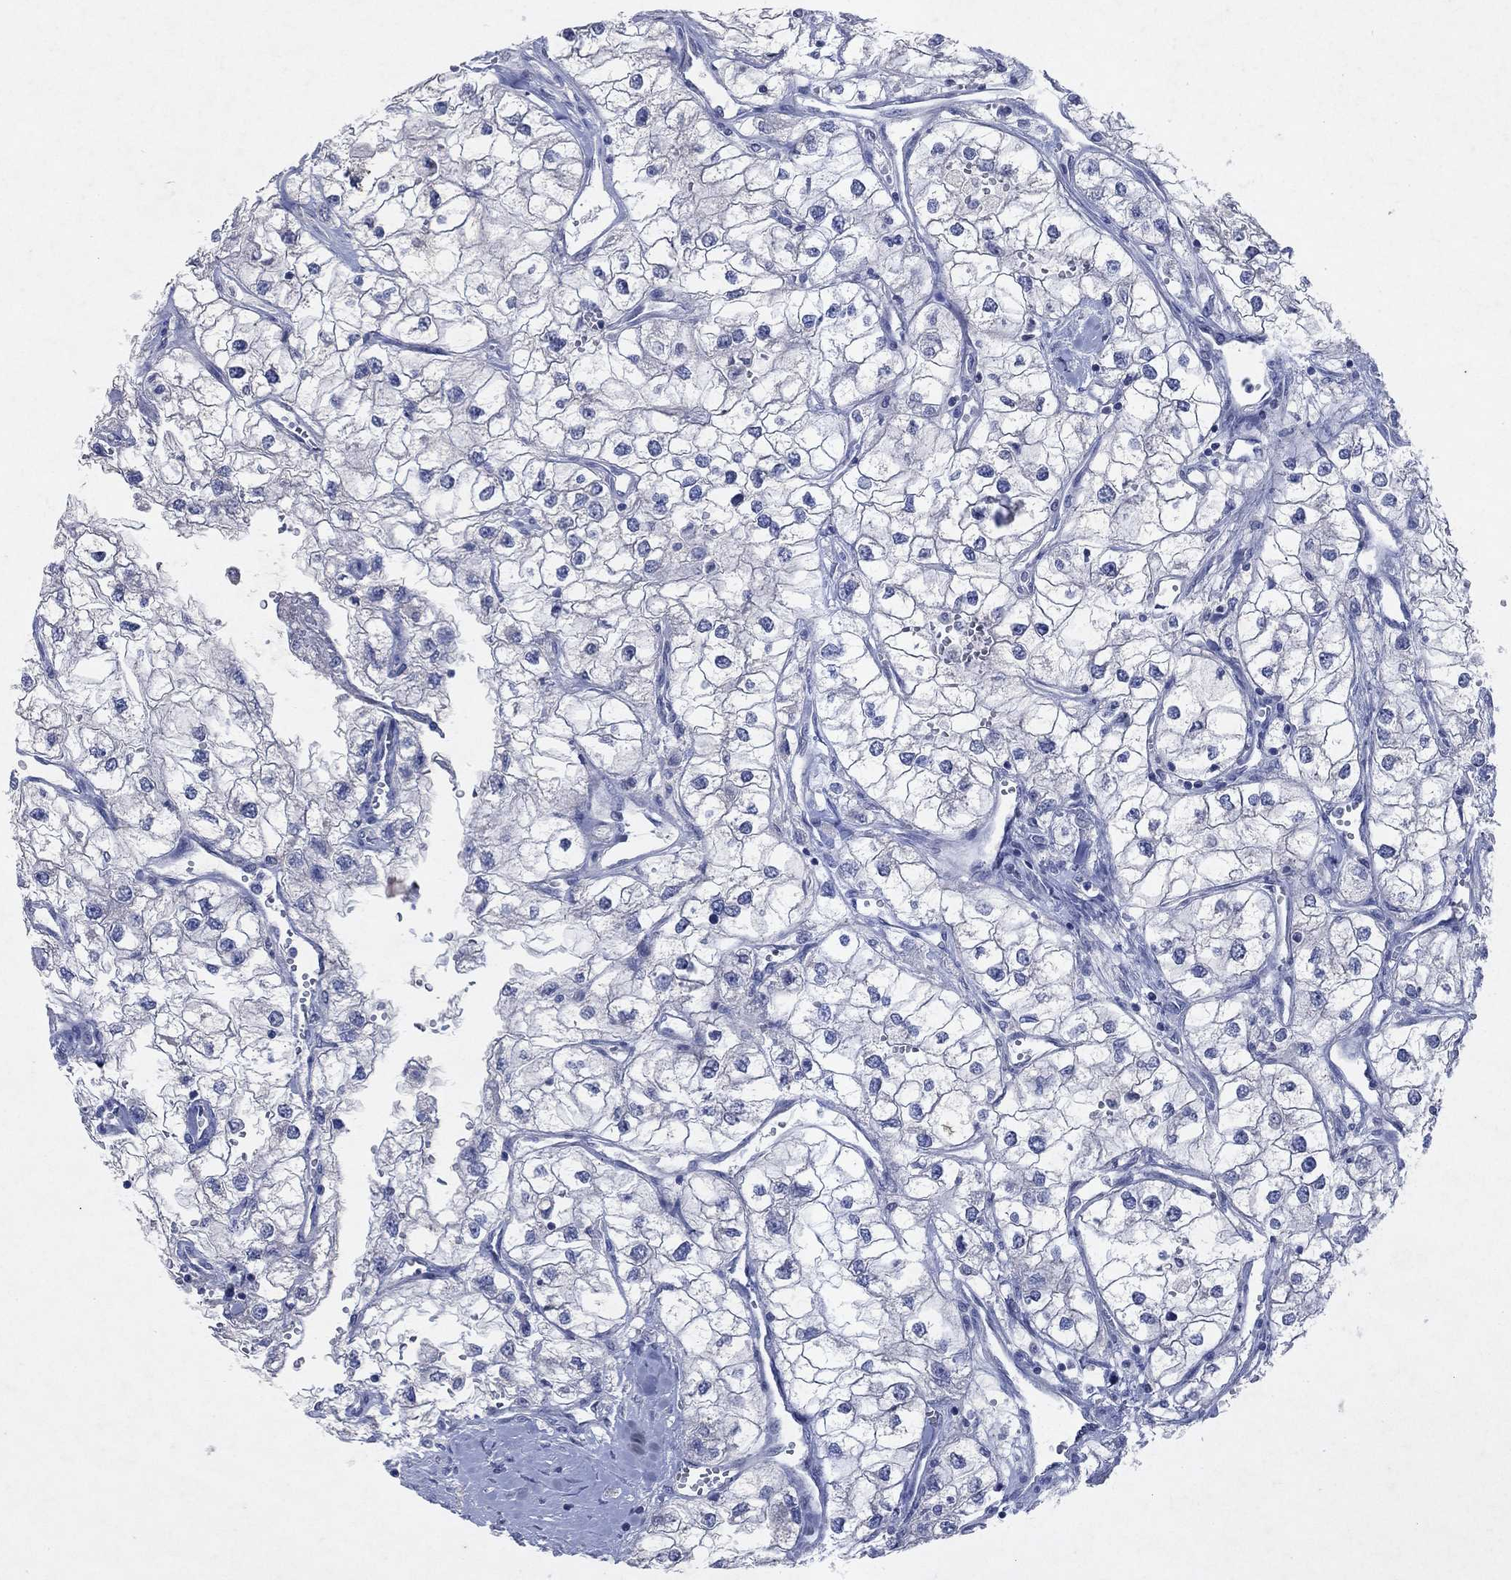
{"staining": {"intensity": "negative", "quantity": "none", "location": "none"}, "tissue": "renal cancer", "cell_type": "Tumor cells", "image_type": "cancer", "snomed": [{"axis": "morphology", "description": "Adenocarcinoma, NOS"}, {"axis": "topography", "description": "Kidney"}], "caption": "DAB (3,3'-diaminobenzidine) immunohistochemical staining of renal cancer (adenocarcinoma) exhibits no significant positivity in tumor cells. Brightfield microscopy of immunohistochemistry (IHC) stained with DAB (3,3'-diaminobenzidine) (brown) and hematoxylin (blue), captured at high magnification.", "gene": "KRT40", "patient": {"sex": "male", "age": 59}}